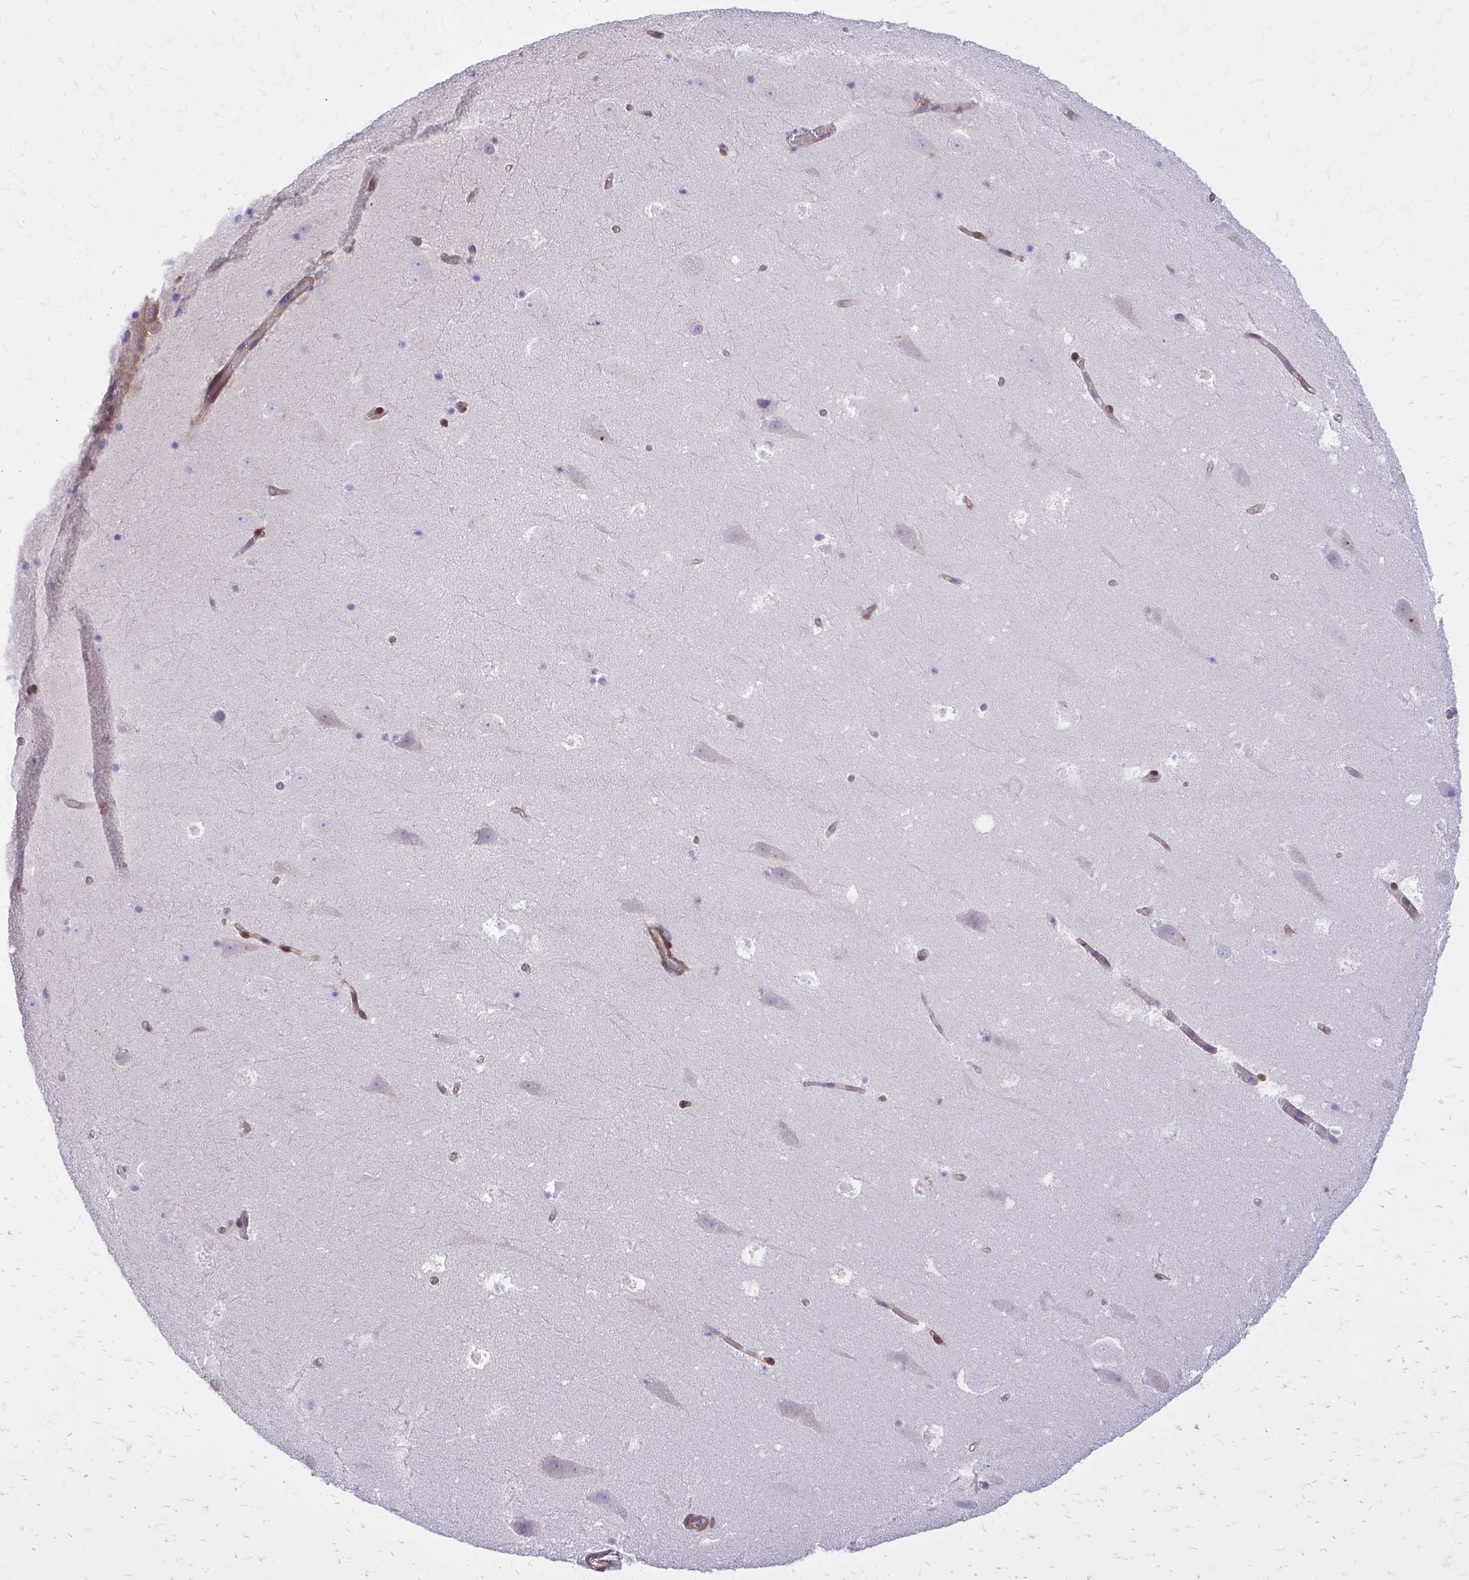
{"staining": {"intensity": "negative", "quantity": "none", "location": "none"}, "tissue": "hippocampus", "cell_type": "Glial cells", "image_type": "normal", "snomed": [{"axis": "morphology", "description": "Normal tissue, NOS"}, {"axis": "topography", "description": "Hippocampus"}], "caption": "An image of human hippocampus is negative for staining in glial cells. The staining was performed using DAB to visualize the protein expression in brown, while the nuclei were stained in blue with hematoxylin (Magnification: 20x).", "gene": "ADAMTSL1", "patient": {"sex": "female", "age": 42}}